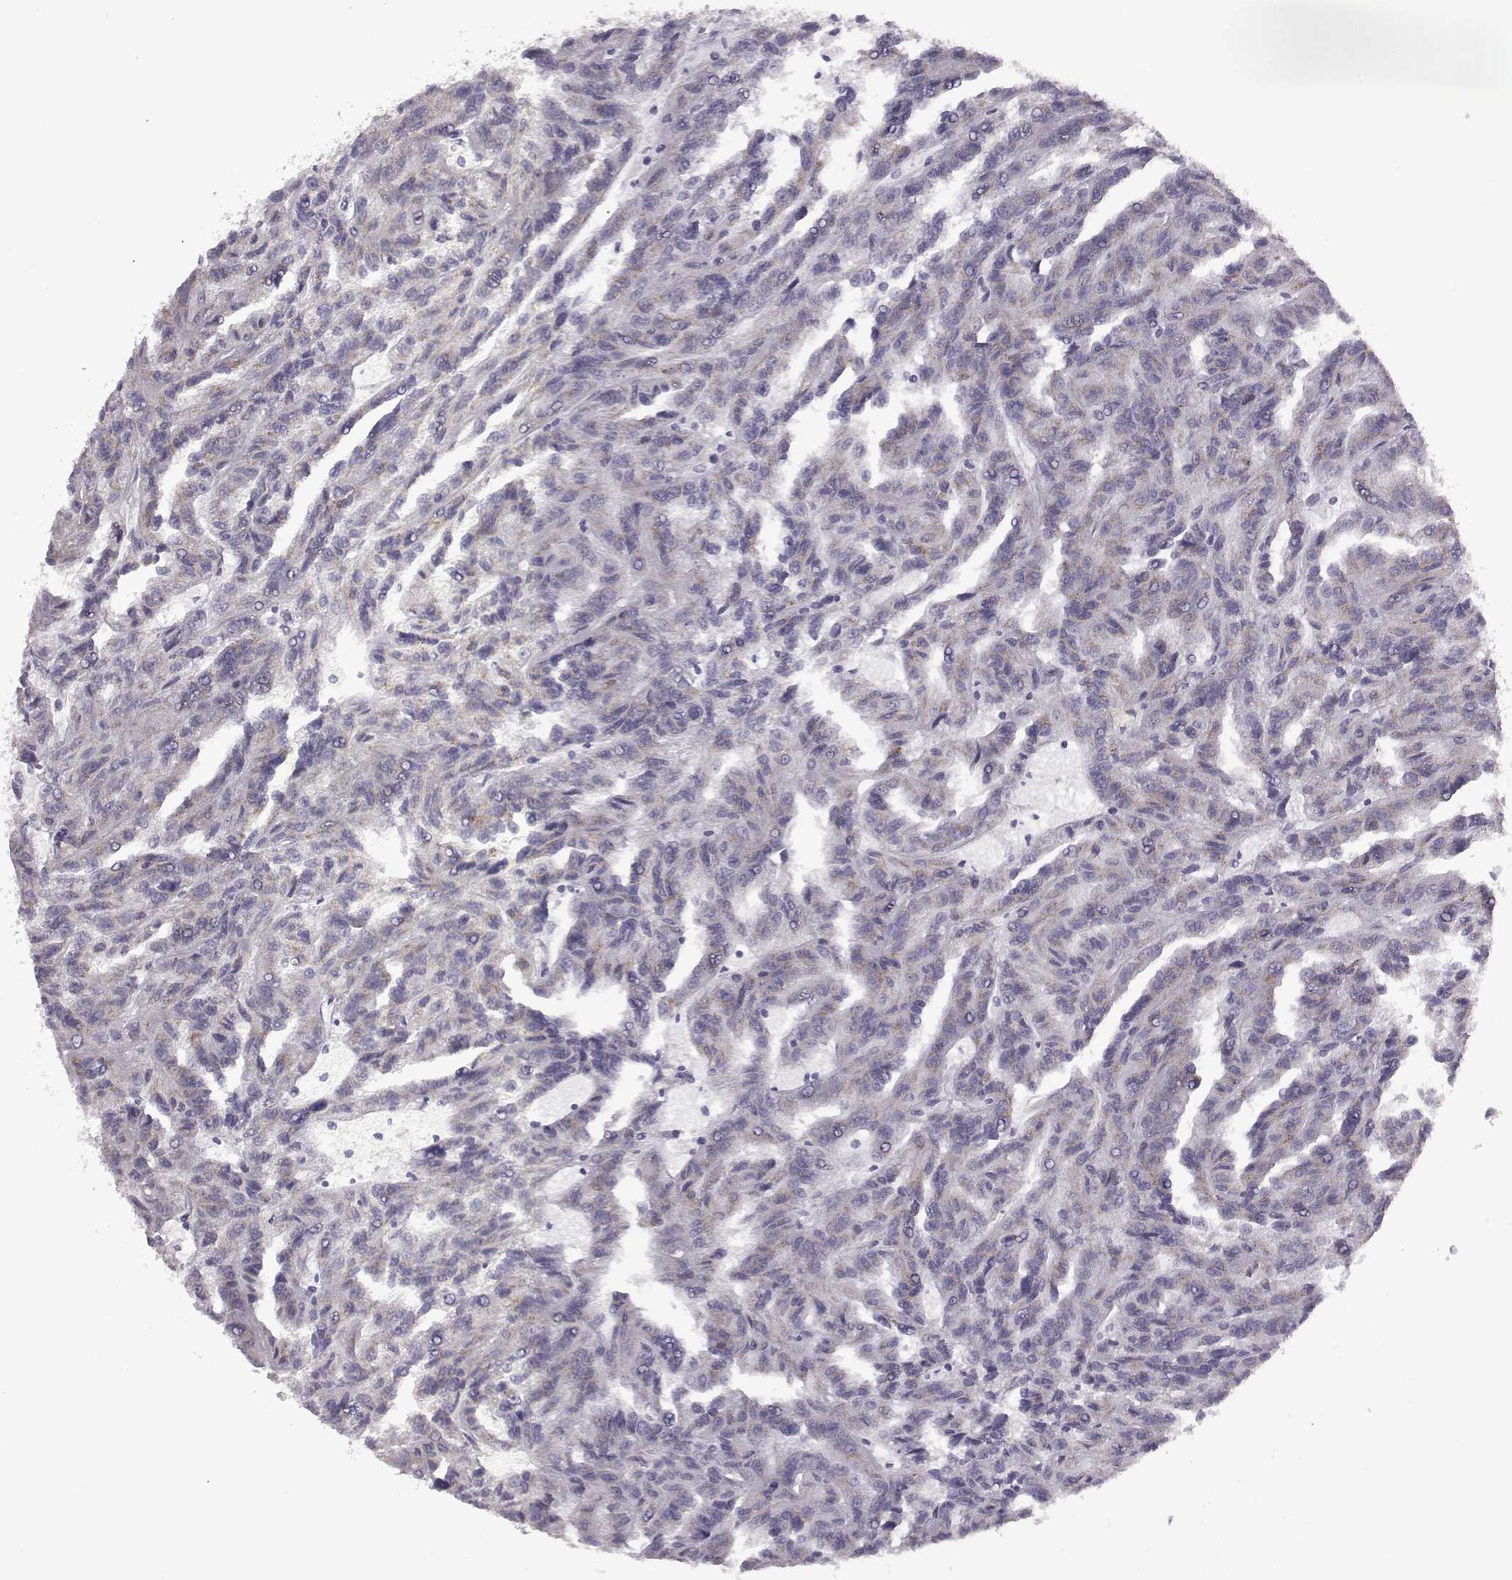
{"staining": {"intensity": "weak", "quantity": ">75%", "location": "cytoplasmic/membranous"}, "tissue": "renal cancer", "cell_type": "Tumor cells", "image_type": "cancer", "snomed": [{"axis": "morphology", "description": "Adenocarcinoma, NOS"}, {"axis": "topography", "description": "Kidney"}], "caption": "A brown stain shows weak cytoplasmic/membranous staining of a protein in adenocarcinoma (renal) tumor cells.", "gene": "PRR9", "patient": {"sex": "male", "age": 79}}